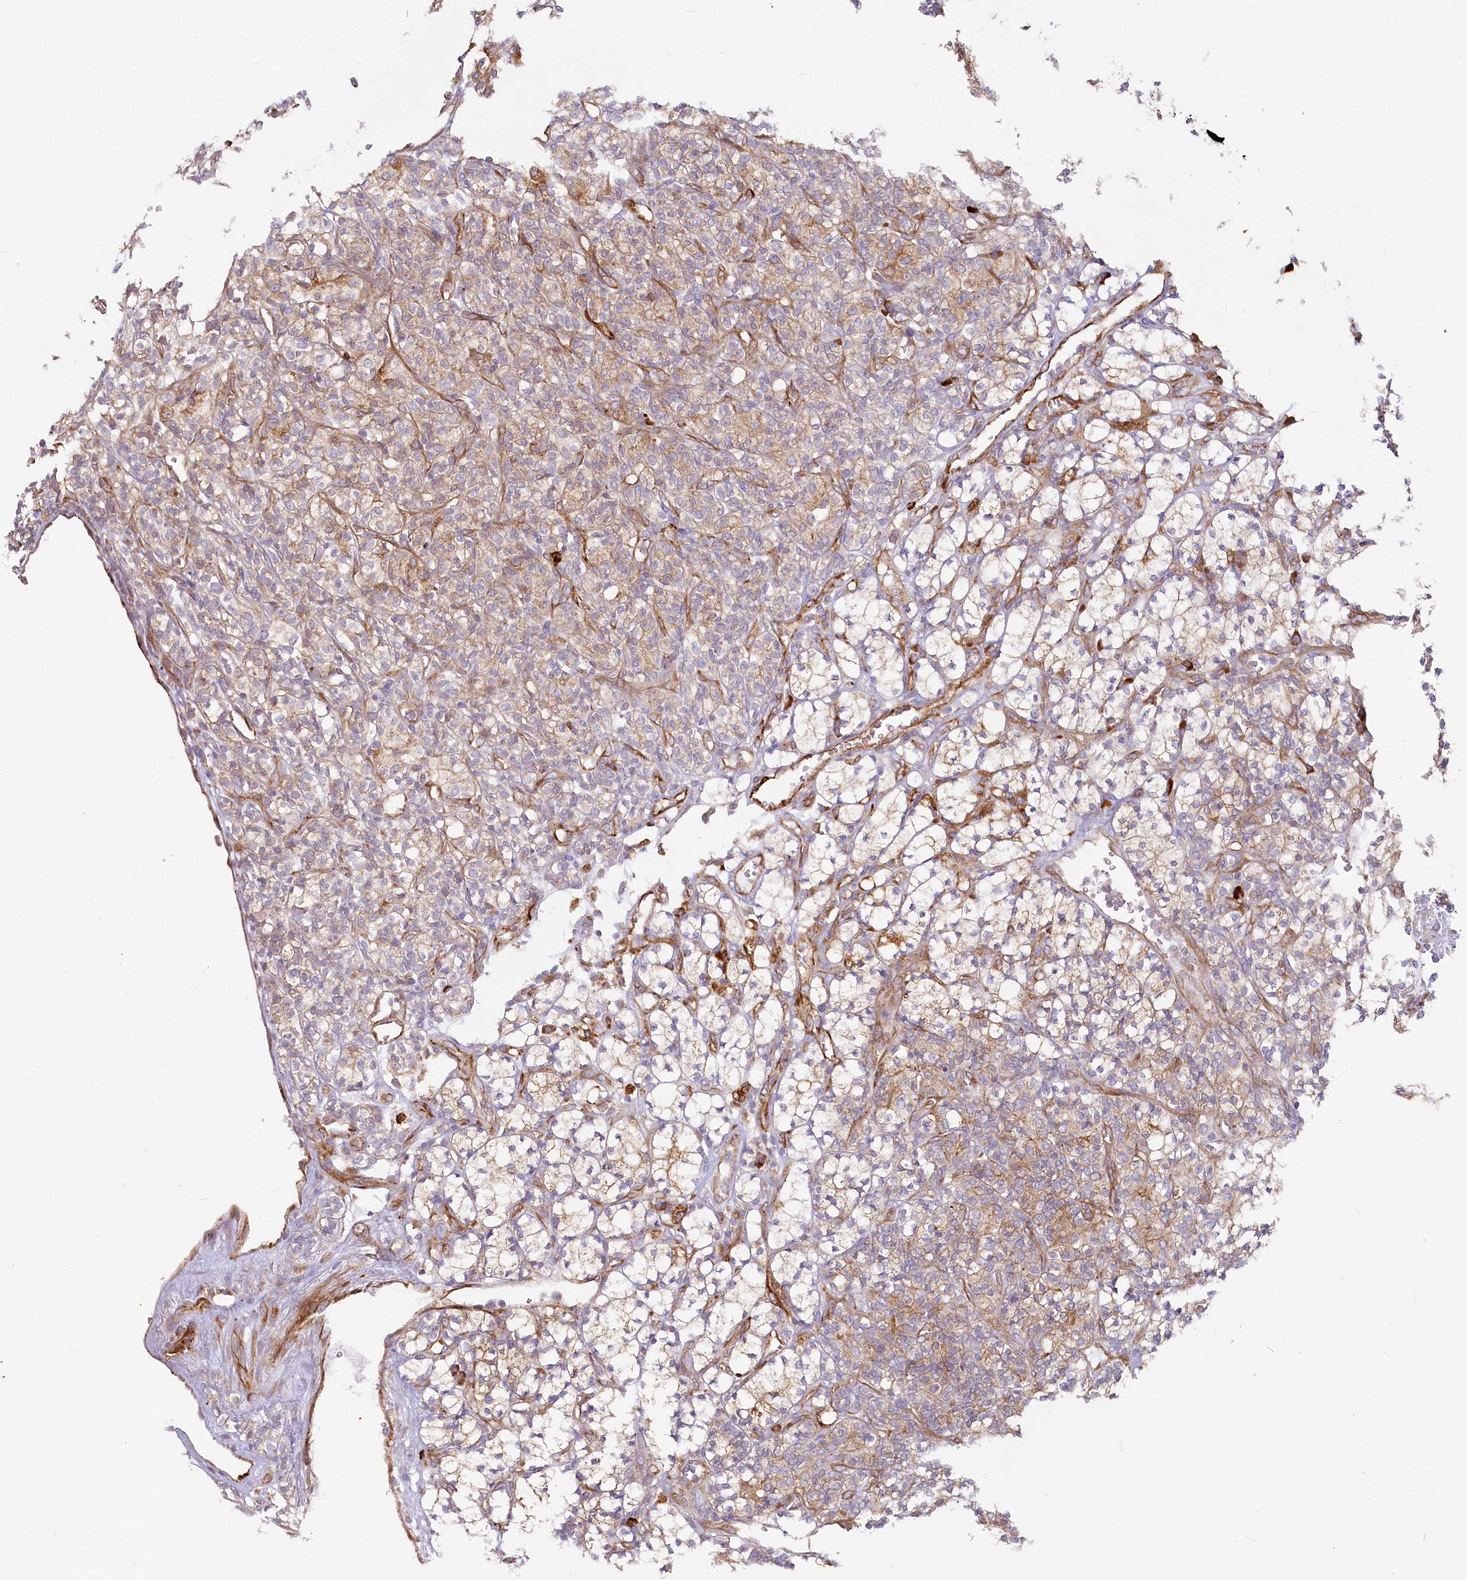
{"staining": {"intensity": "moderate", "quantity": ">75%", "location": "cytoplasmic/membranous"}, "tissue": "renal cancer", "cell_type": "Tumor cells", "image_type": "cancer", "snomed": [{"axis": "morphology", "description": "Adenocarcinoma, NOS"}, {"axis": "topography", "description": "Kidney"}], "caption": "Immunohistochemical staining of human renal cancer displays medium levels of moderate cytoplasmic/membranous staining in about >75% of tumor cells.", "gene": "HARS2", "patient": {"sex": "male", "age": 77}}